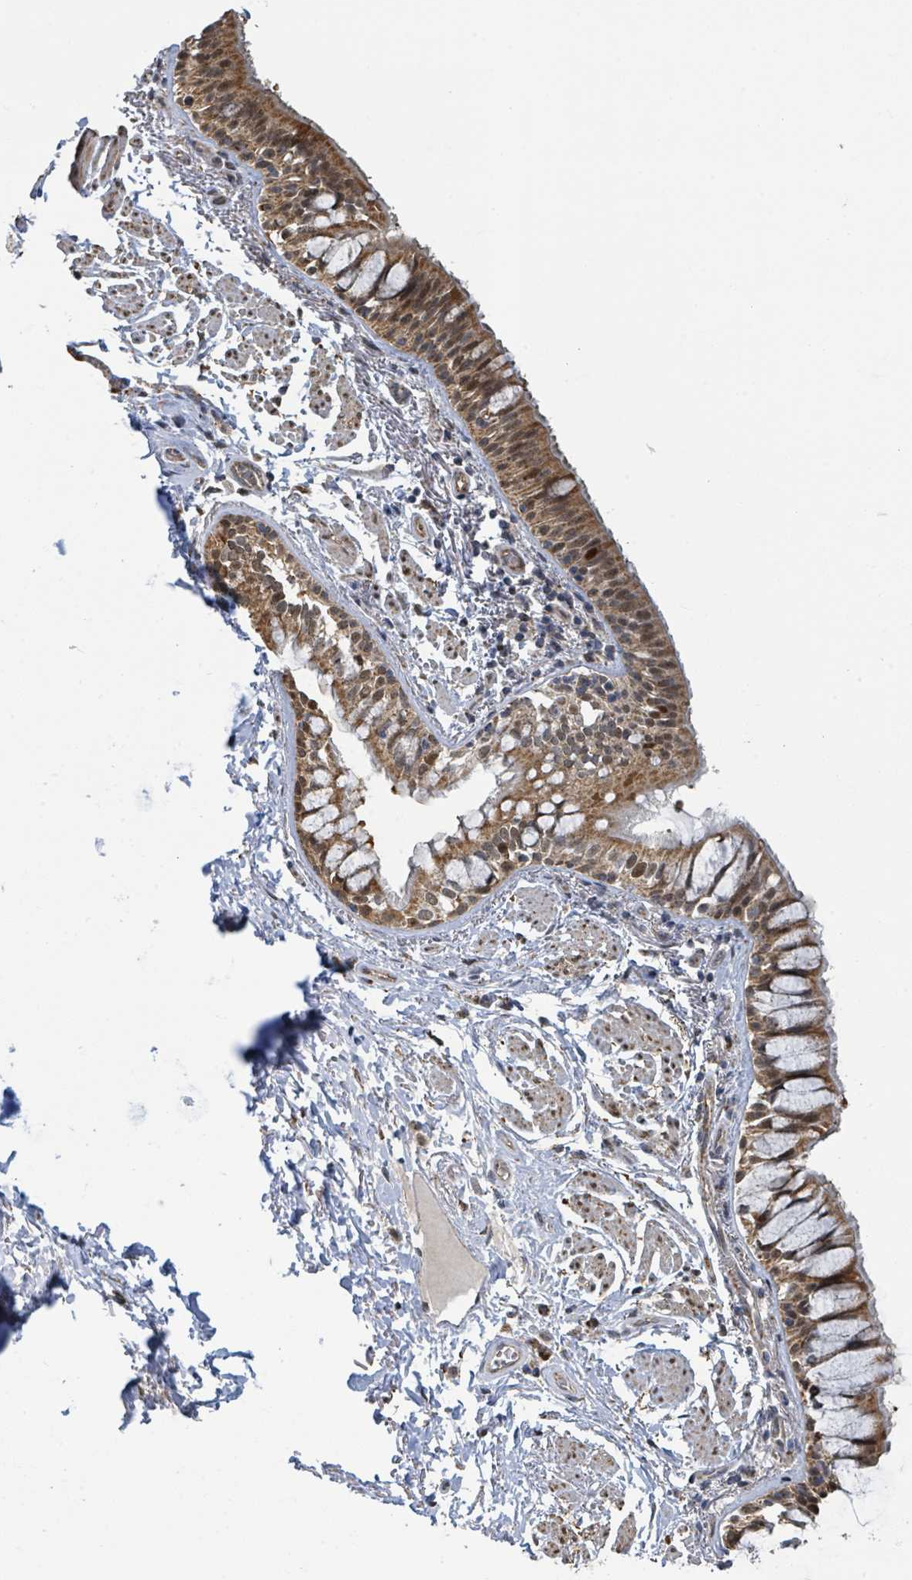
{"staining": {"intensity": "strong", "quantity": ">75%", "location": "cytoplasmic/membranous,nuclear"}, "tissue": "bronchus", "cell_type": "Respiratory epithelial cells", "image_type": "normal", "snomed": [{"axis": "morphology", "description": "Normal tissue, NOS"}, {"axis": "topography", "description": "Bronchus"}], "caption": "Strong cytoplasmic/membranous,nuclear positivity is identified in approximately >75% of respiratory epithelial cells in normal bronchus. Nuclei are stained in blue.", "gene": "PSMB7", "patient": {"sex": "male", "age": 70}}